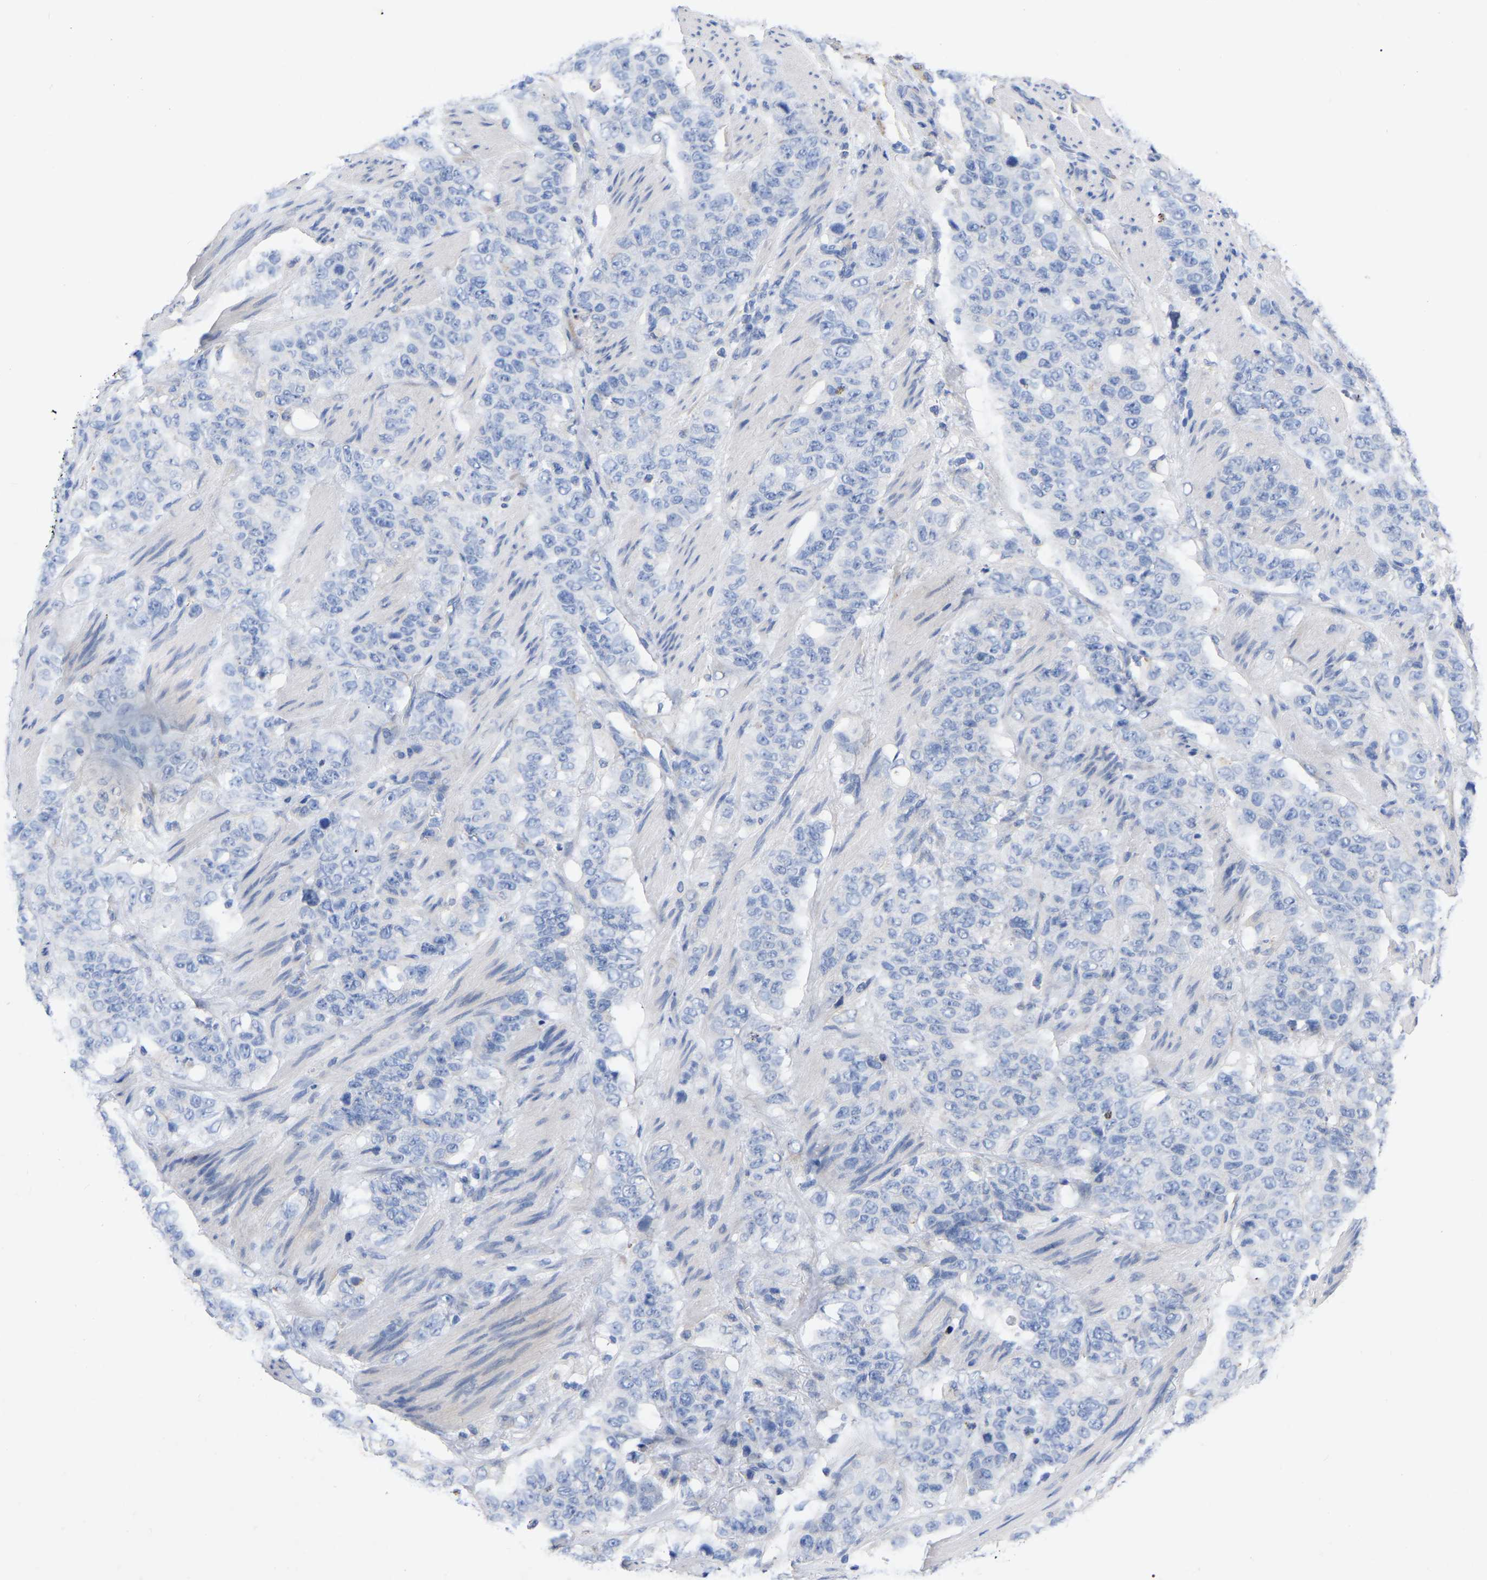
{"staining": {"intensity": "negative", "quantity": "none", "location": "none"}, "tissue": "stomach cancer", "cell_type": "Tumor cells", "image_type": "cancer", "snomed": [{"axis": "morphology", "description": "Adenocarcinoma, NOS"}, {"axis": "topography", "description": "Stomach"}], "caption": "Human stomach cancer (adenocarcinoma) stained for a protein using immunohistochemistry (IHC) exhibits no expression in tumor cells.", "gene": "STRIP2", "patient": {"sex": "male", "age": 48}}